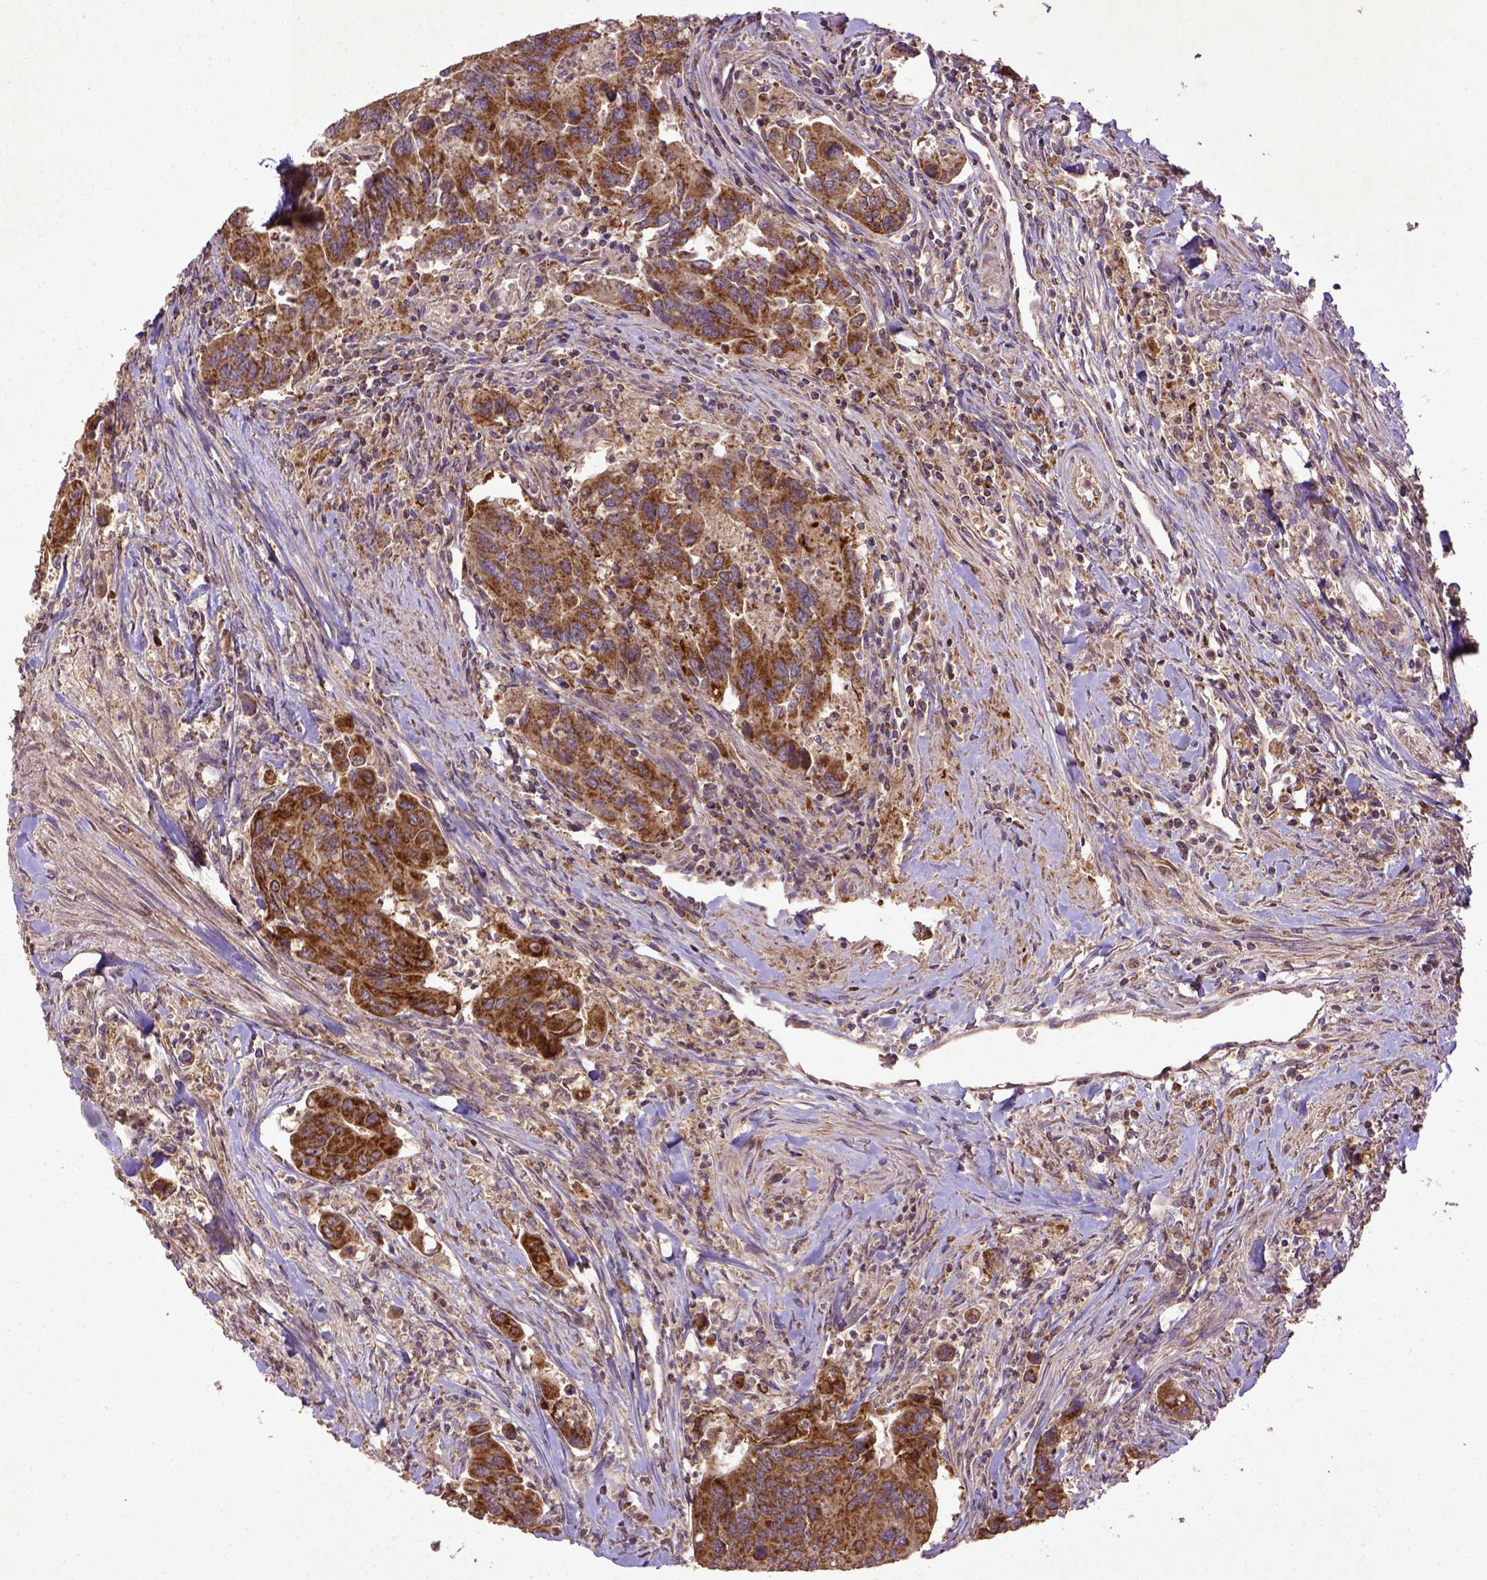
{"staining": {"intensity": "strong", "quantity": ">75%", "location": "cytoplasmic/membranous"}, "tissue": "colorectal cancer", "cell_type": "Tumor cells", "image_type": "cancer", "snomed": [{"axis": "morphology", "description": "Adenocarcinoma, NOS"}, {"axis": "topography", "description": "Colon"}], "caption": "The image shows immunohistochemical staining of colorectal cancer. There is strong cytoplasmic/membranous staining is seen in about >75% of tumor cells. The protein is shown in brown color, while the nuclei are stained blue.", "gene": "MT-CO1", "patient": {"sex": "female", "age": 67}}